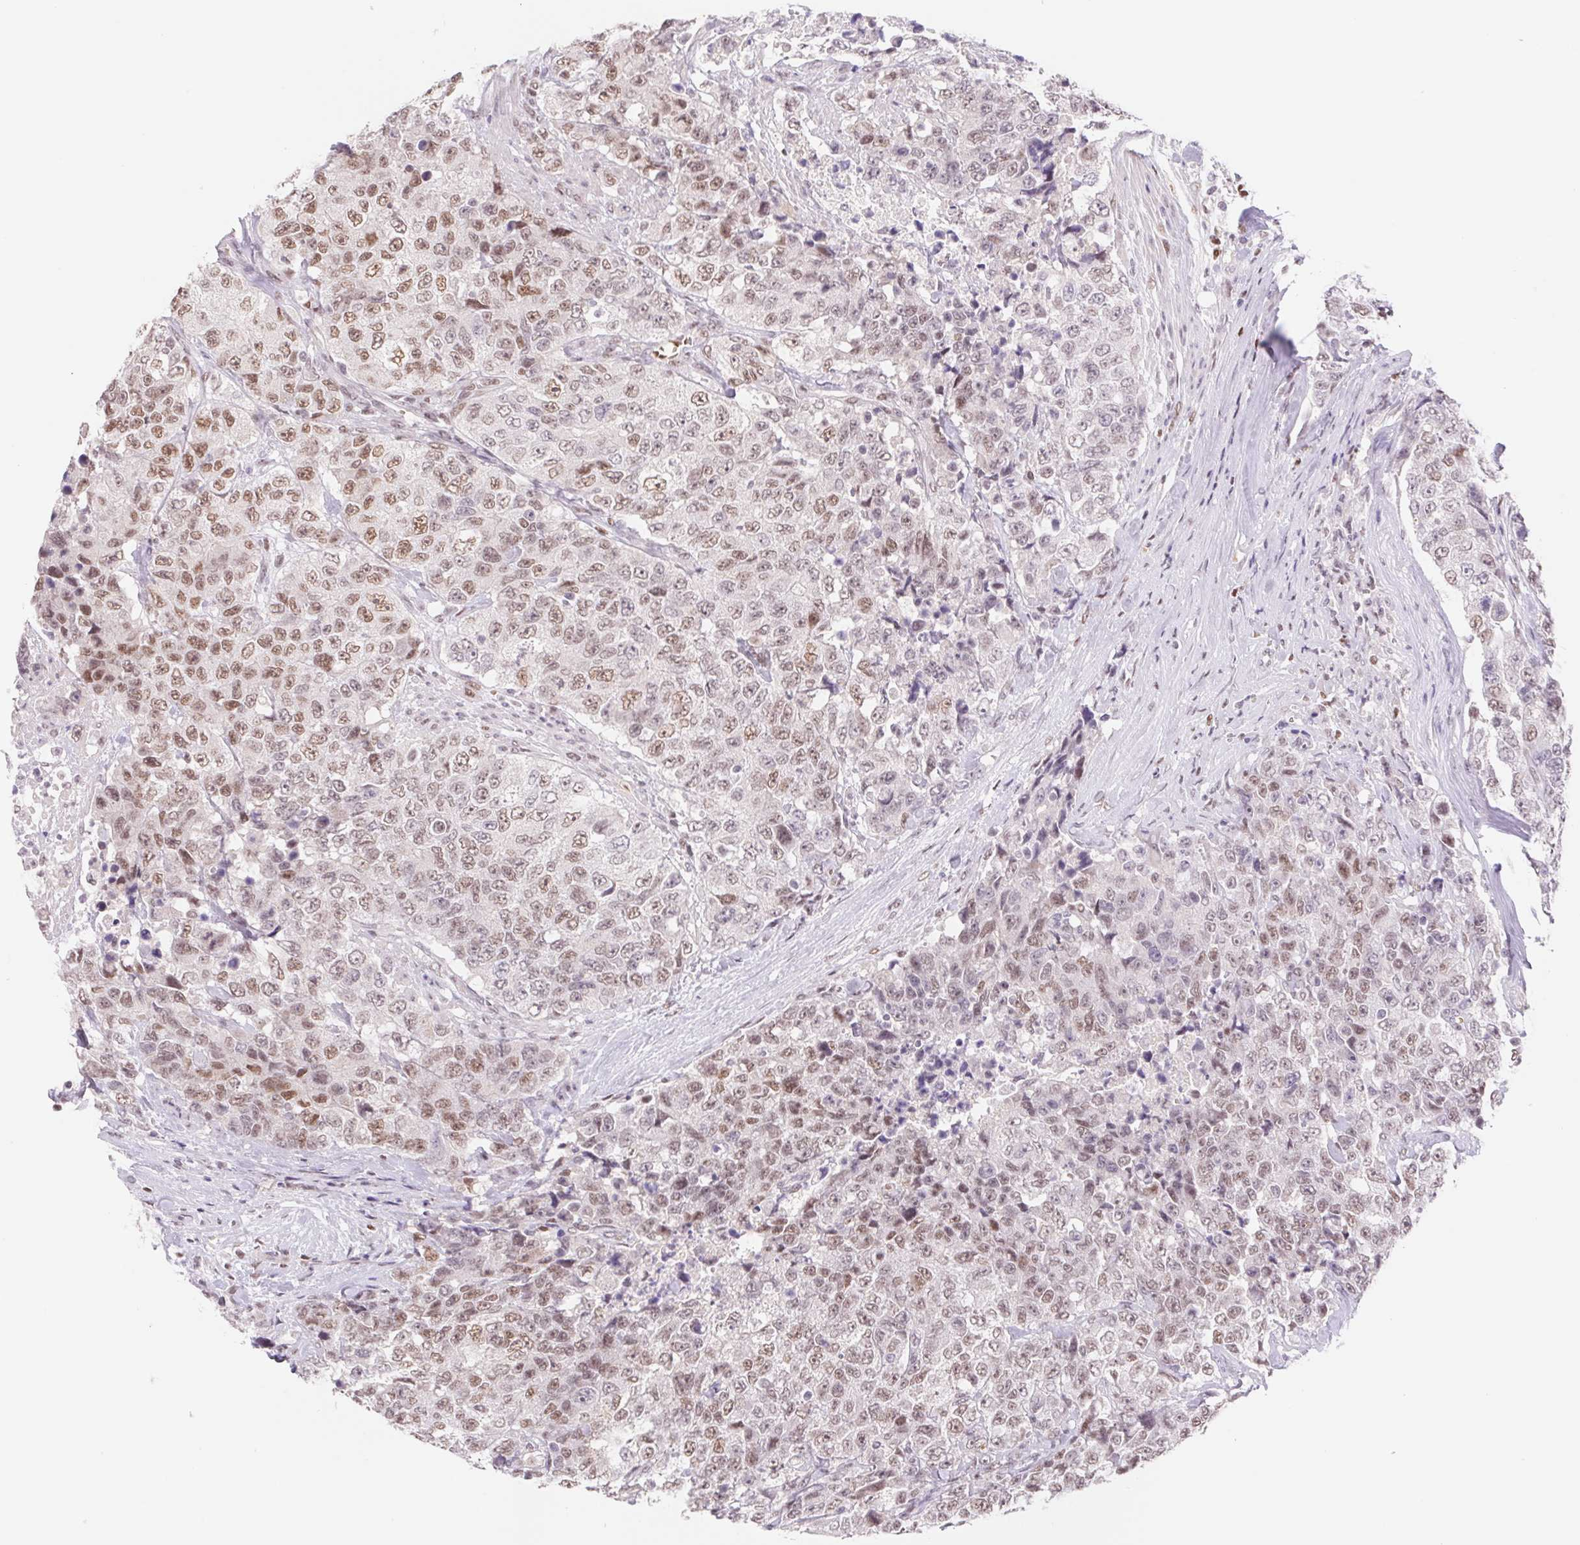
{"staining": {"intensity": "moderate", "quantity": ">75%", "location": "nuclear"}, "tissue": "urothelial cancer", "cell_type": "Tumor cells", "image_type": "cancer", "snomed": [{"axis": "morphology", "description": "Urothelial carcinoma, High grade"}, {"axis": "topography", "description": "Urinary bladder"}], "caption": "This is an image of immunohistochemistry staining of urothelial cancer, which shows moderate staining in the nuclear of tumor cells.", "gene": "TRERF1", "patient": {"sex": "female", "age": 78}}